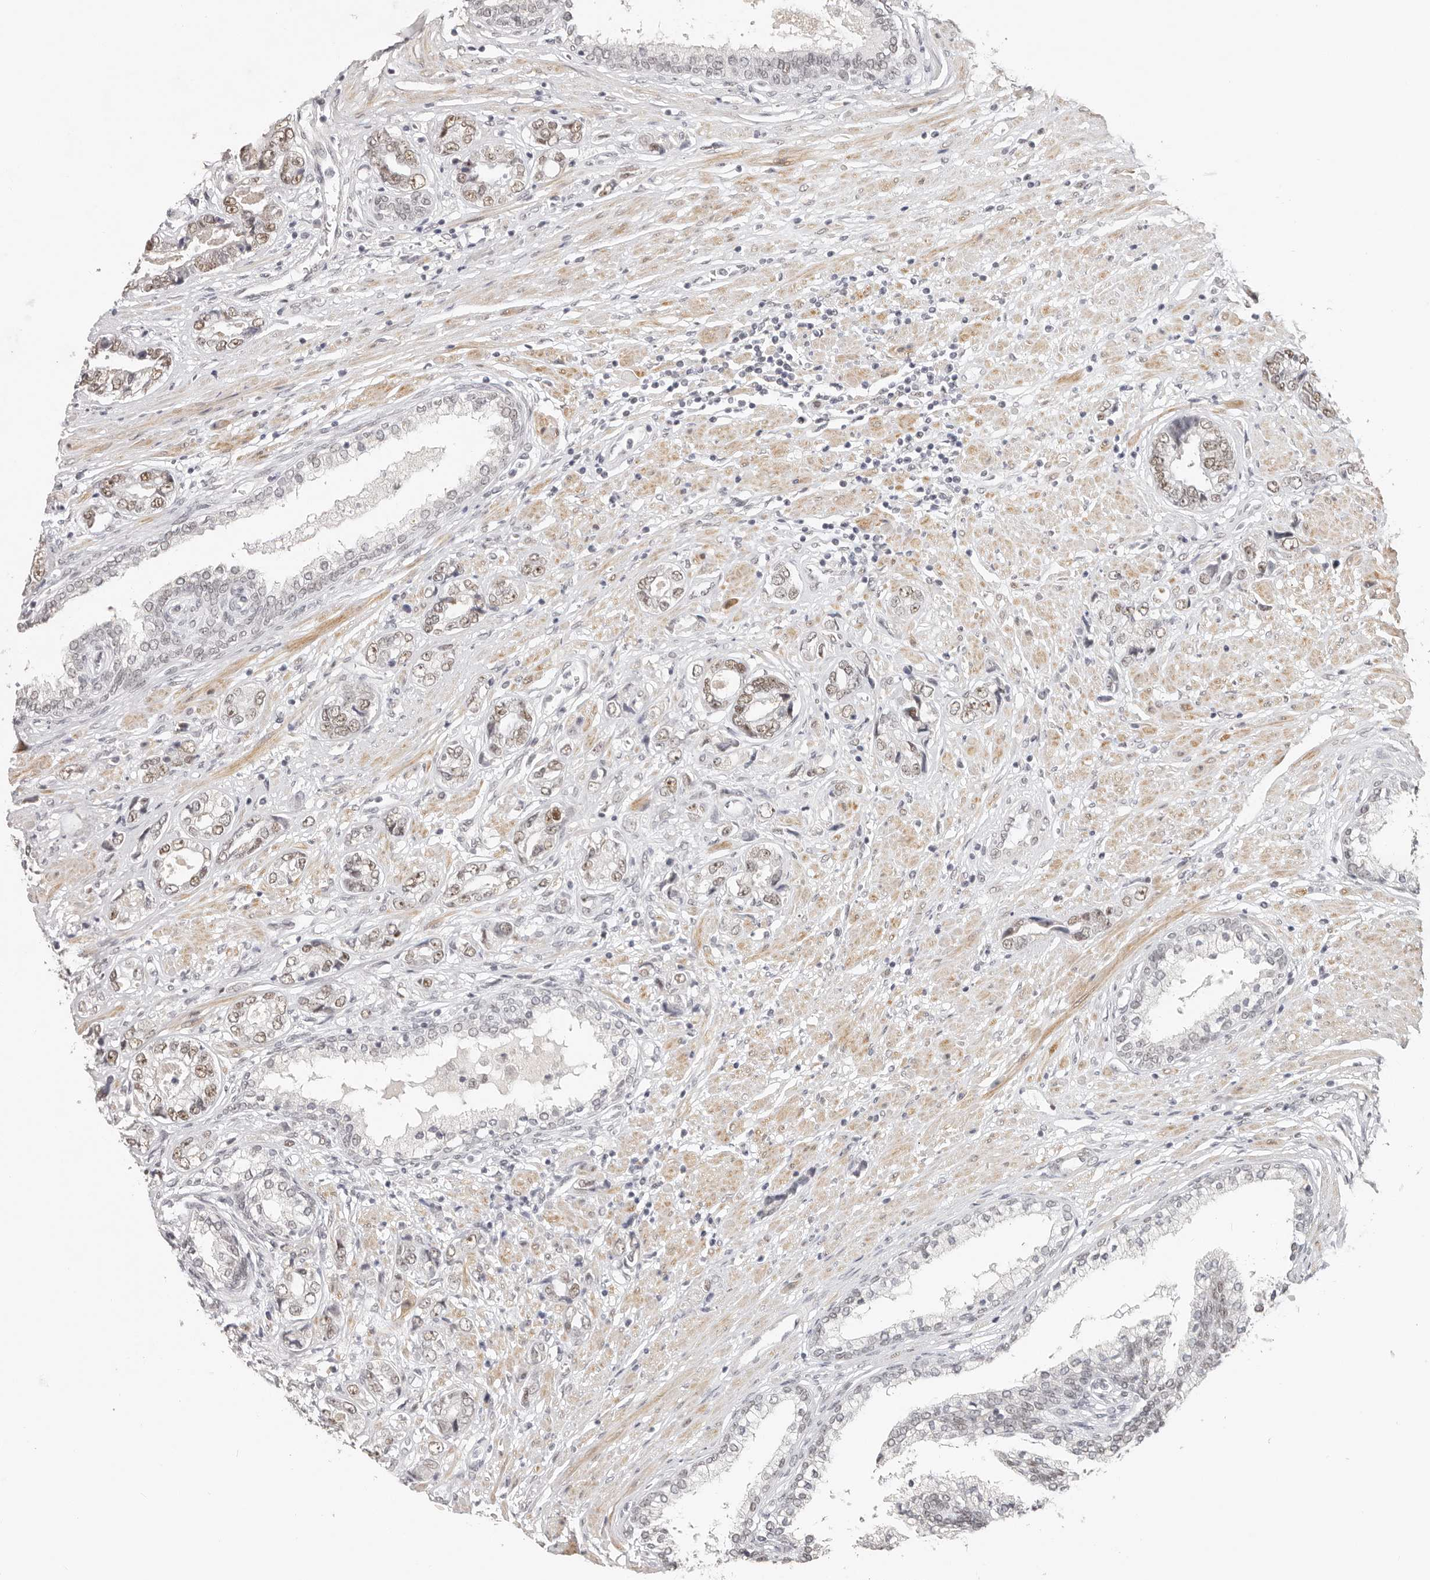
{"staining": {"intensity": "moderate", "quantity": "<25%", "location": "nuclear"}, "tissue": "prostate cancer", "cell_type": "Tumor cells", "image_type": "cancer", "snomed": [{"axis": "morphology", "description": "Adenocarcinoma, High grade"}, {"axis": "topography", "description": "Prostate"}], "caption": "Protein expression analysis of human adenocarcinoma (high-grade) (prostate) reveals moderate nuclear positivity in about <25% of tumor cells.", "gene": "LARP7", "patient": {"sex": "male", "age": 61}}